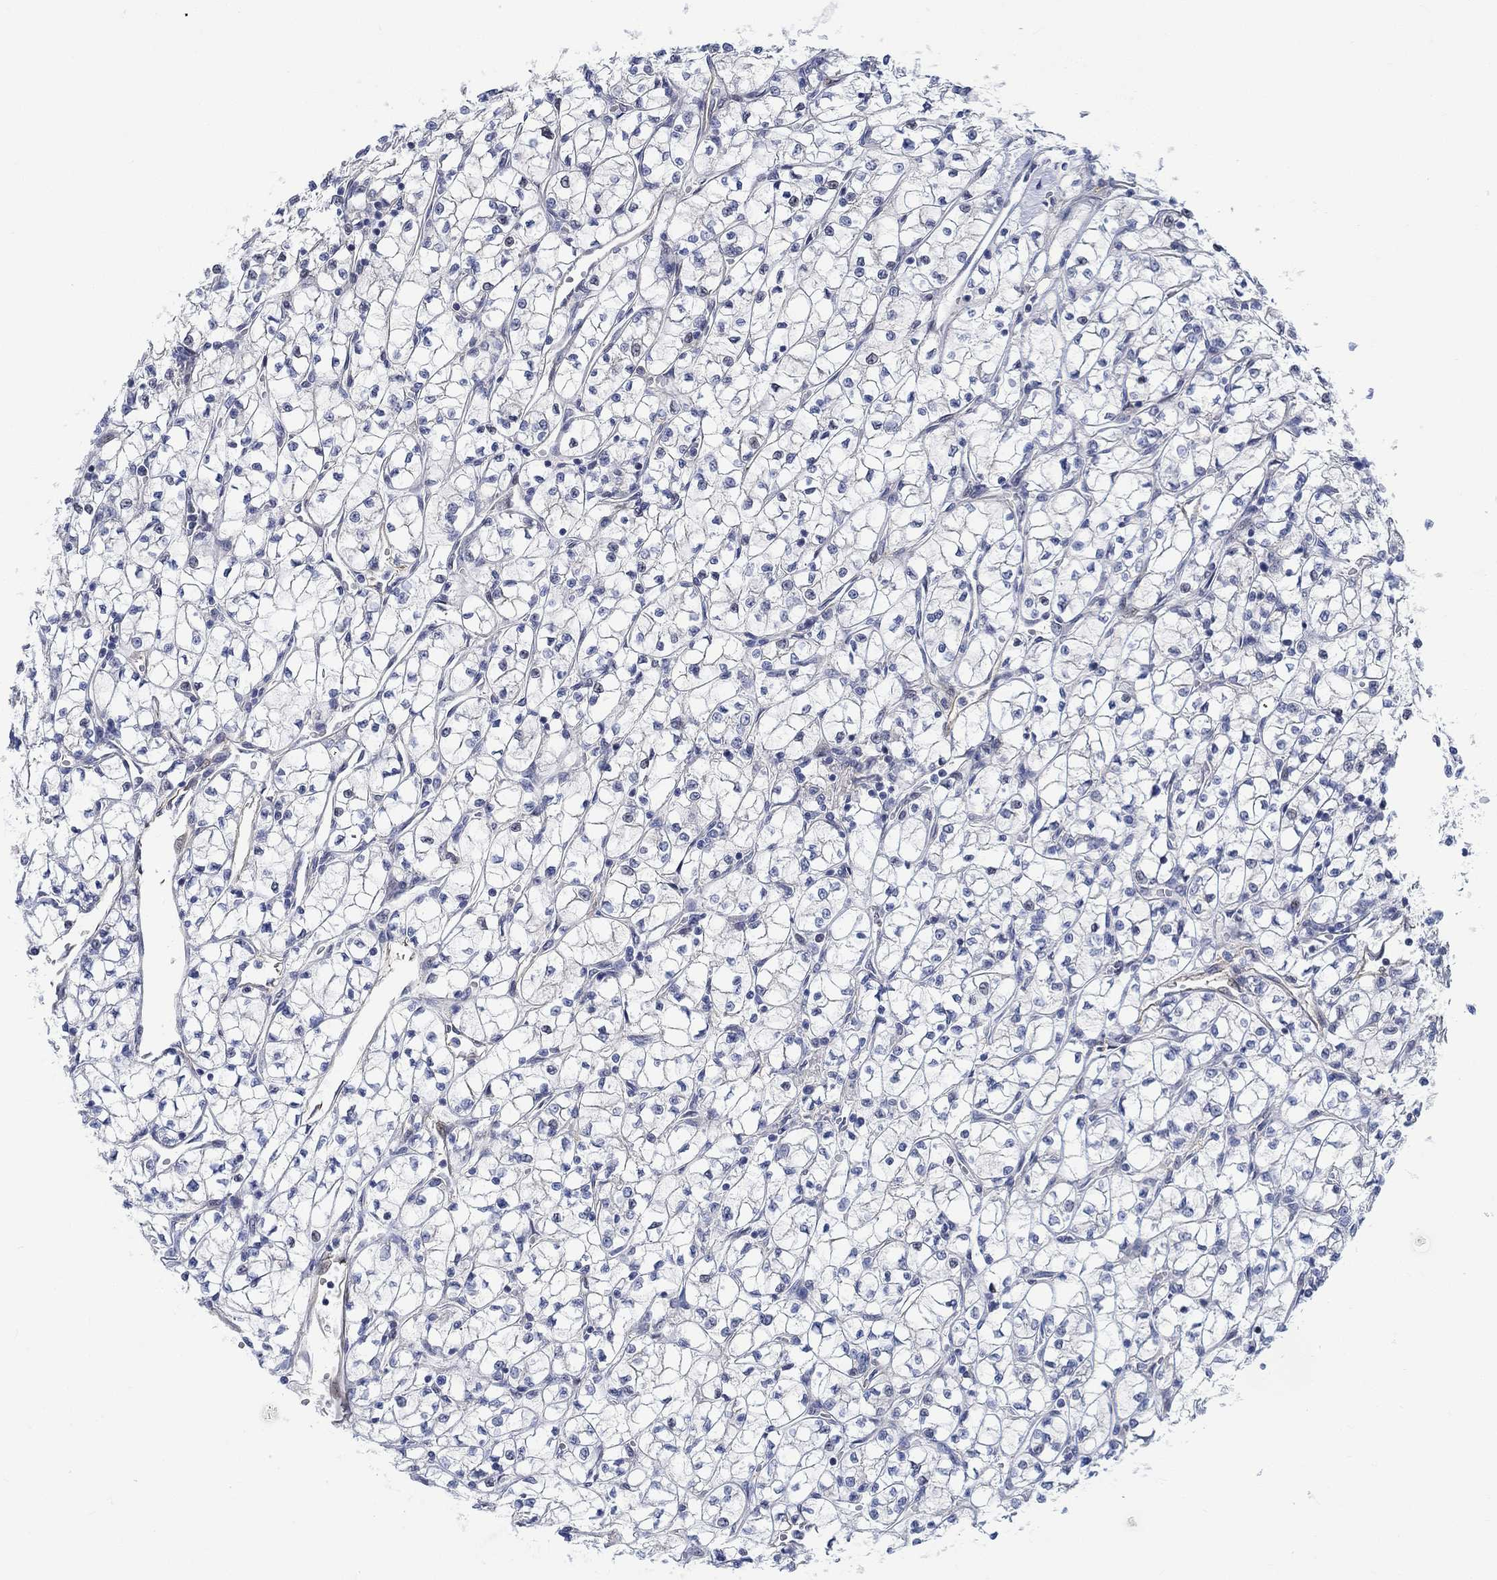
{"staining": {"intensity": "negative", "quantity": "none", "location": "none"}, "tissue": "renal cancer", "cell_type": "Tumor cells", "image_type": "cancer", "snomed": [{"axis": "morphology", "description": "Adenocarcinoma, NOS"}, {"axis": "topography", "description": "Kidney"}], "caption": "The histopathology image demonstrates no staining of tumor cells in adenocarcinoma (renal).", "gene": "KCNH8", "patient": {"sex": "female", "age": 64}}